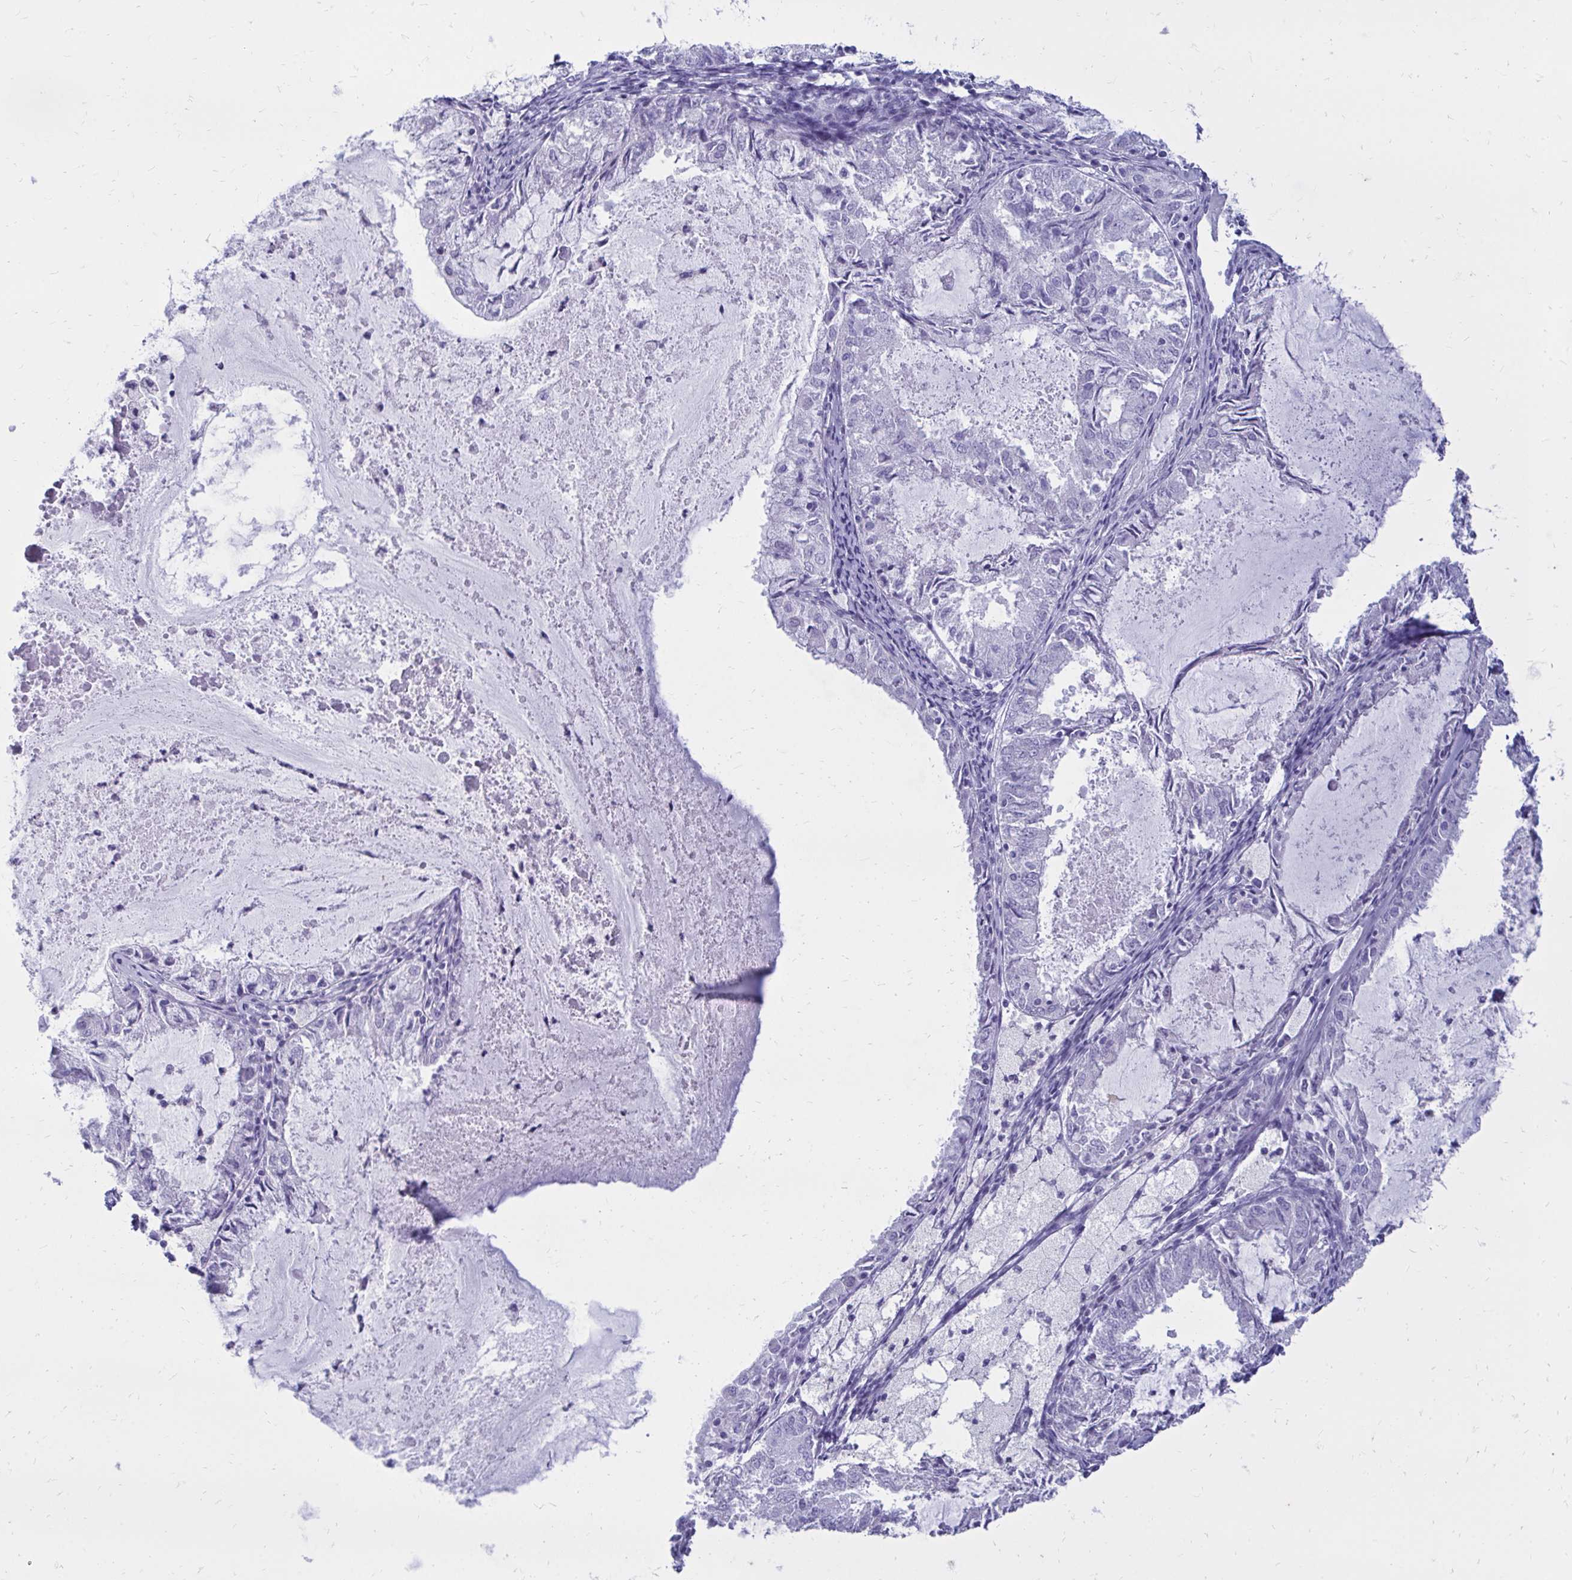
{"staining": {"intensity": "negative", "quantity": "none", "location": "none"}, "tissue": "endometrial cancer", "cell_type": "Tumor cells", "image_type": "cancer", "snomed": [{"axis": "morphology", "description": "Adenocarcinoma, NOS"}, {"axis": "topography", "description": "Endometrium"}], "caption": "Tumor cells are negative for protein expression in human endometrial cancer (adenocarcinoma). (DAB immunohistochemistry (IHC) visualized using brightfield microscopy, high magnification).", "gene": "NANOGNB", "patient": {"sex": "female", "age": 57}}